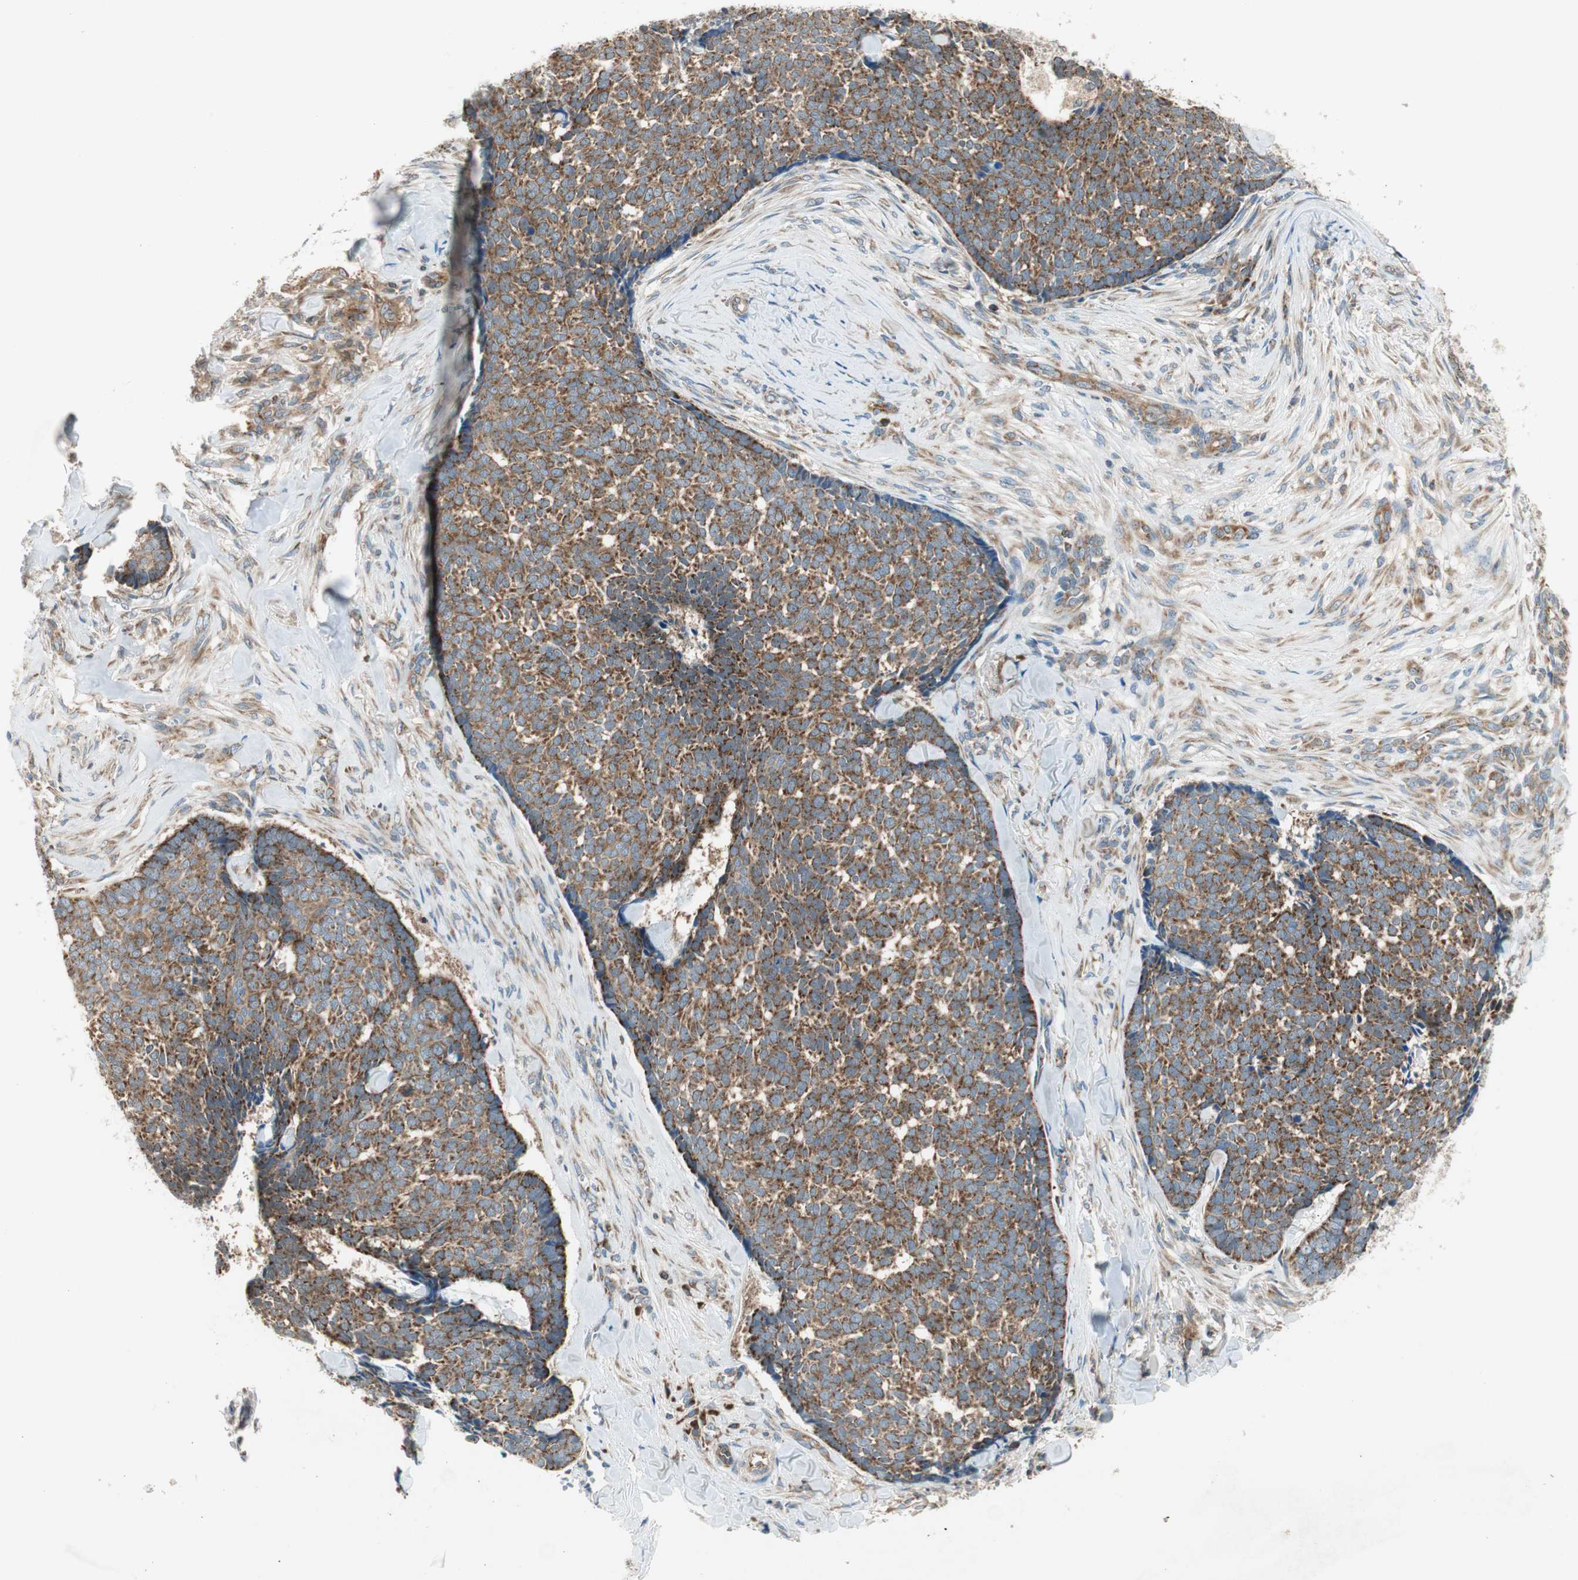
{"staining": {"intensity": "strong", "quantity": ">75%", "location": "cytoplasmic/membranous"}, "tissue": "skin cancer", "cell_type": "Tumor cells", "image_type": "cancer", "snomed": [{"axis": "morphology", "description": "Basal cell carcinoma"}, {"axis": "topography", "description": "Skin"}], "caption": "Protein staining by immunohistochemistry displays strong cytoplasmic/membranous positivity in about >75% of tumor cells in skin cancer (basal cell carcinoma).", "gene": "CHADL", "patient": {"sex": "male", "age": 84}}